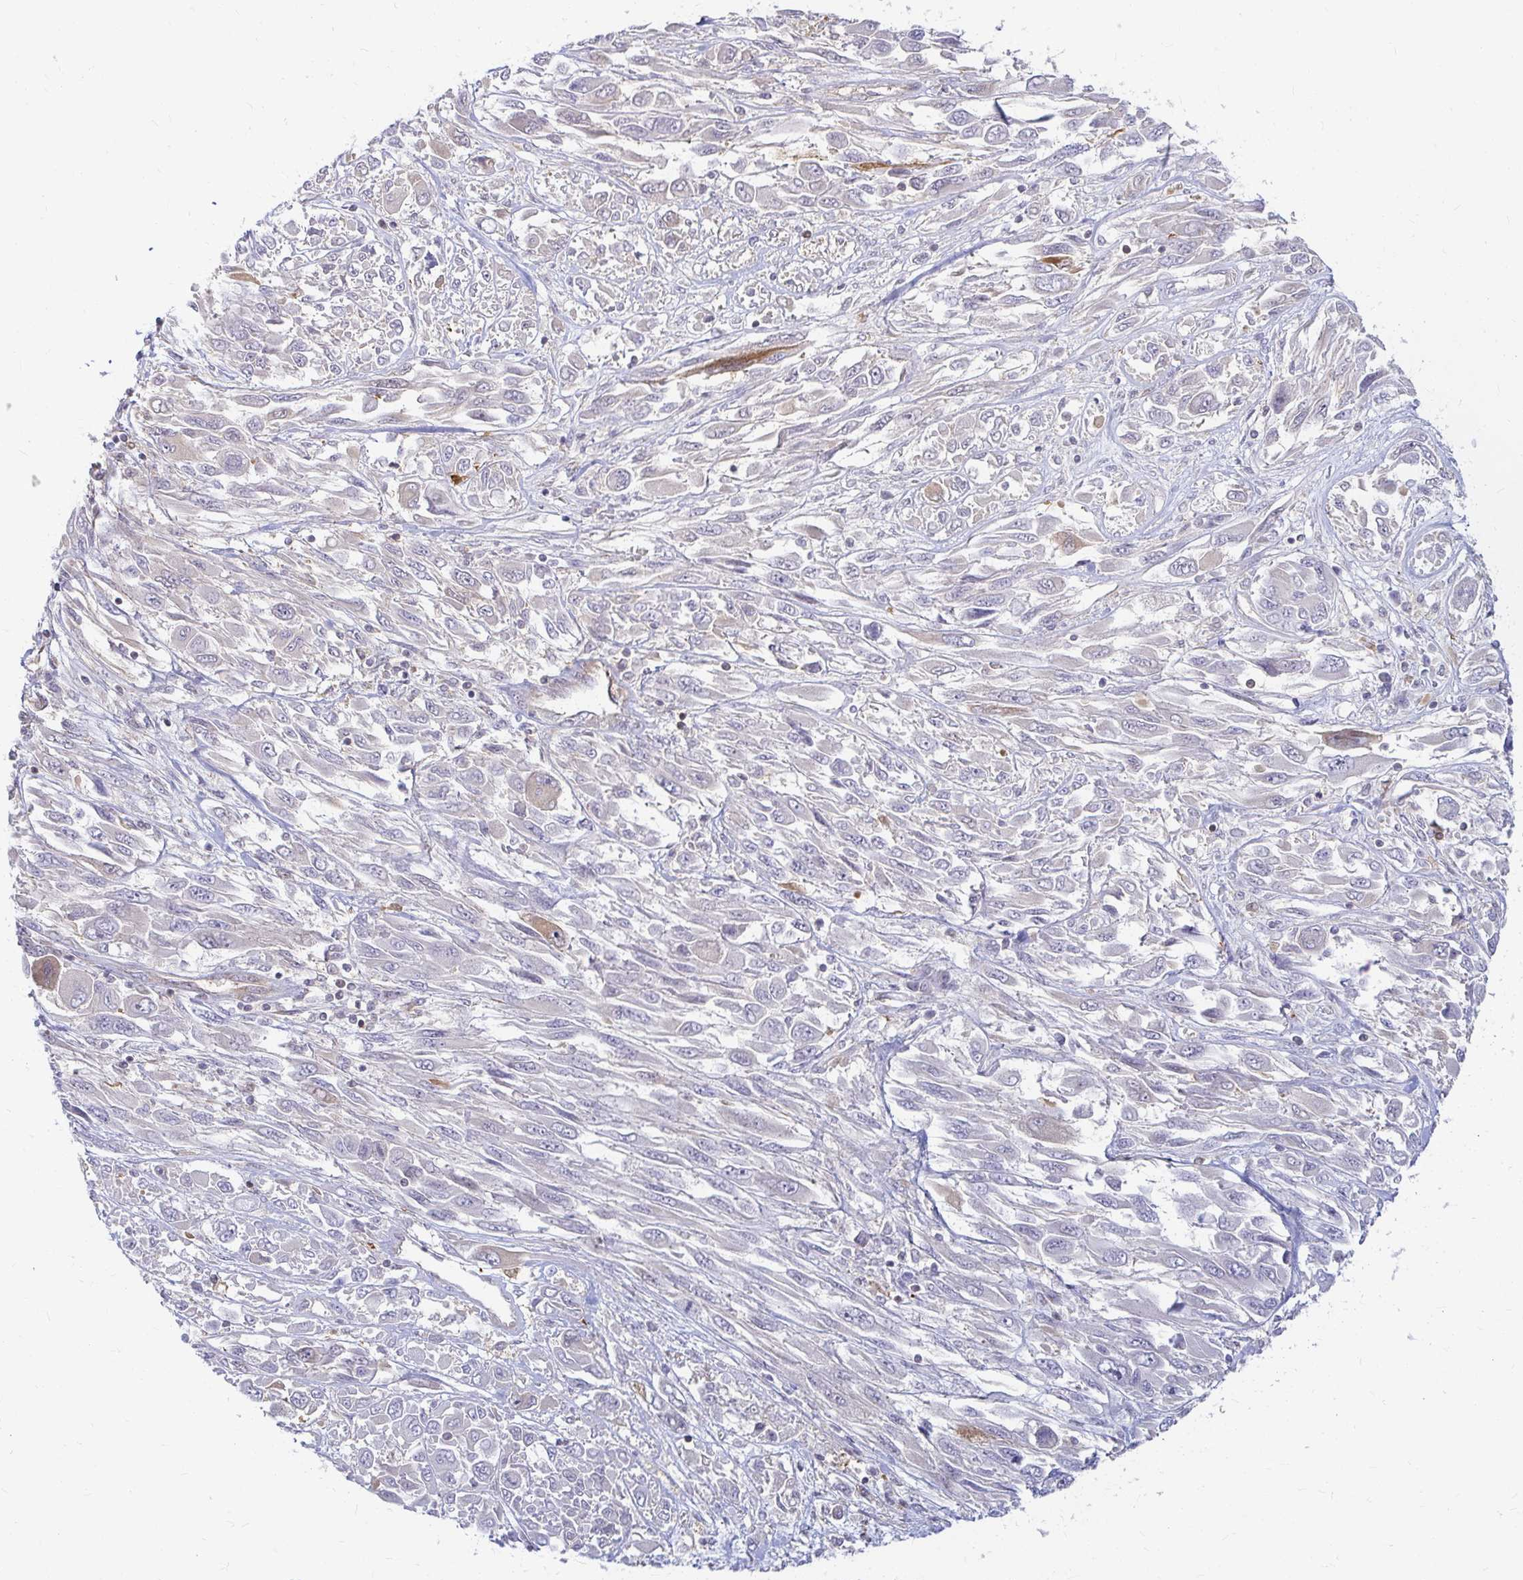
{"staining": {"intensity": "negative", "quantity": "none", "location": "none"}, "tissue": "melanoma", "cell_type": "Tumor cells", "image_type": "cancer", "snomed": [{"axis": "morphology", "description": "Malignant melanoma, NOS"}, {"axis": "topography", "description": "Skin"}], "caption": "This is an immunohistochemistry (IHC) image of human malignant melanoma. There is no staining in tumor cells.", "gene": "CAST", "patient": {"sex": "female", "age": 91}}